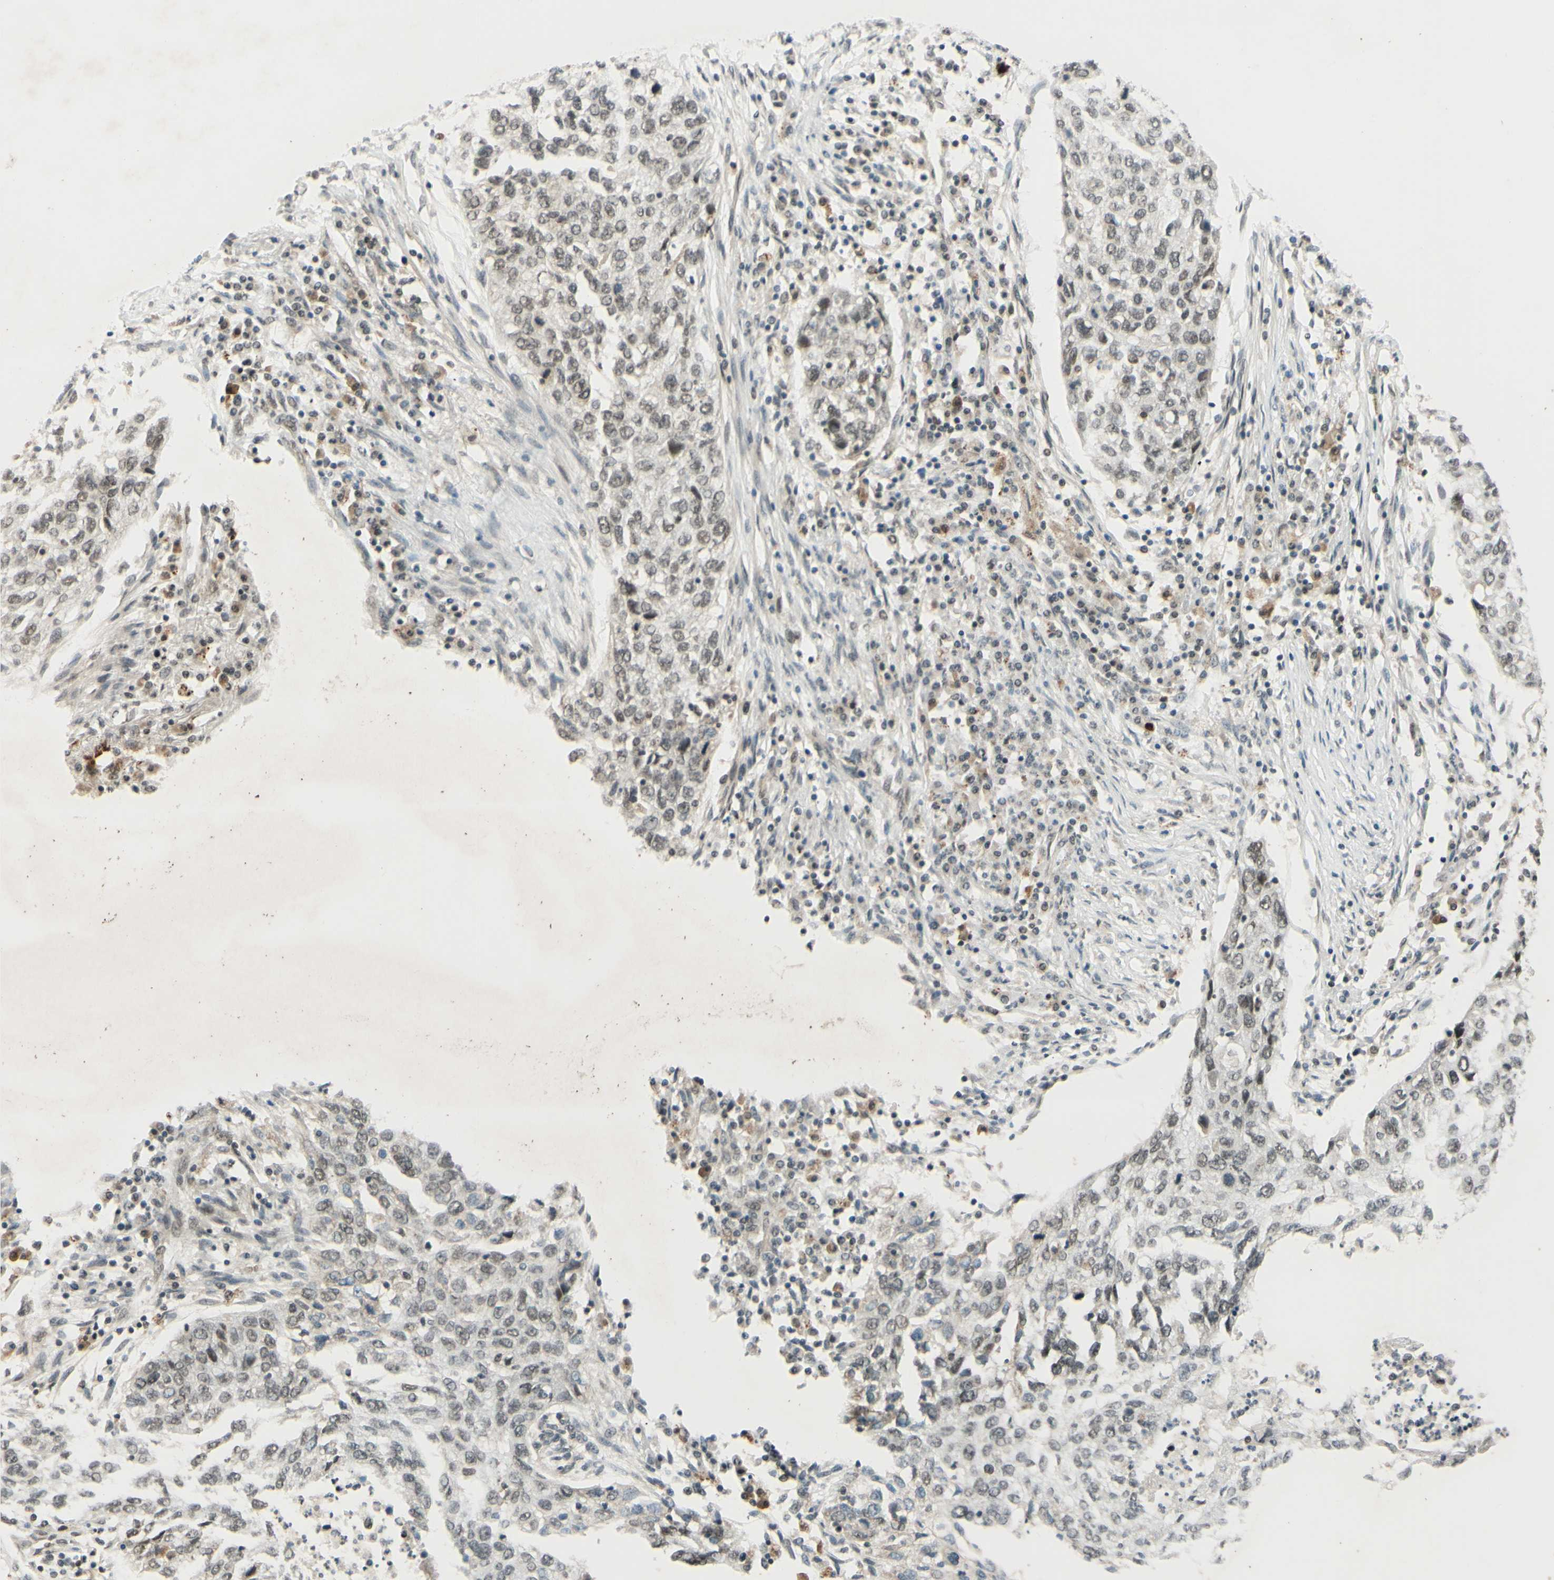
{"staining": {"intensity": "weak", "quantity": ">75%", "location": "nuclear"}, "tissue": "lung cancer", "cell_type": "Tumor cells", "image_type": "cancer", "snomed": [{"axis": "morphology", "description": "Squamous cell carcinoma, NOS"}, {"axis": "topography", "description": "Lung"}], "caption": "Immunohistochemistry micrograph of neoplastic tissue: lung cancer (squamous cell carcinoma) stained using immunohistochemistry reveals low levels of weak protein expression localized specifically in the nuclear of tumor cells, appearing as a nuclear brown color.", "gene": "SMARCB1", "patient": {"sex": "female", "age": 63}}